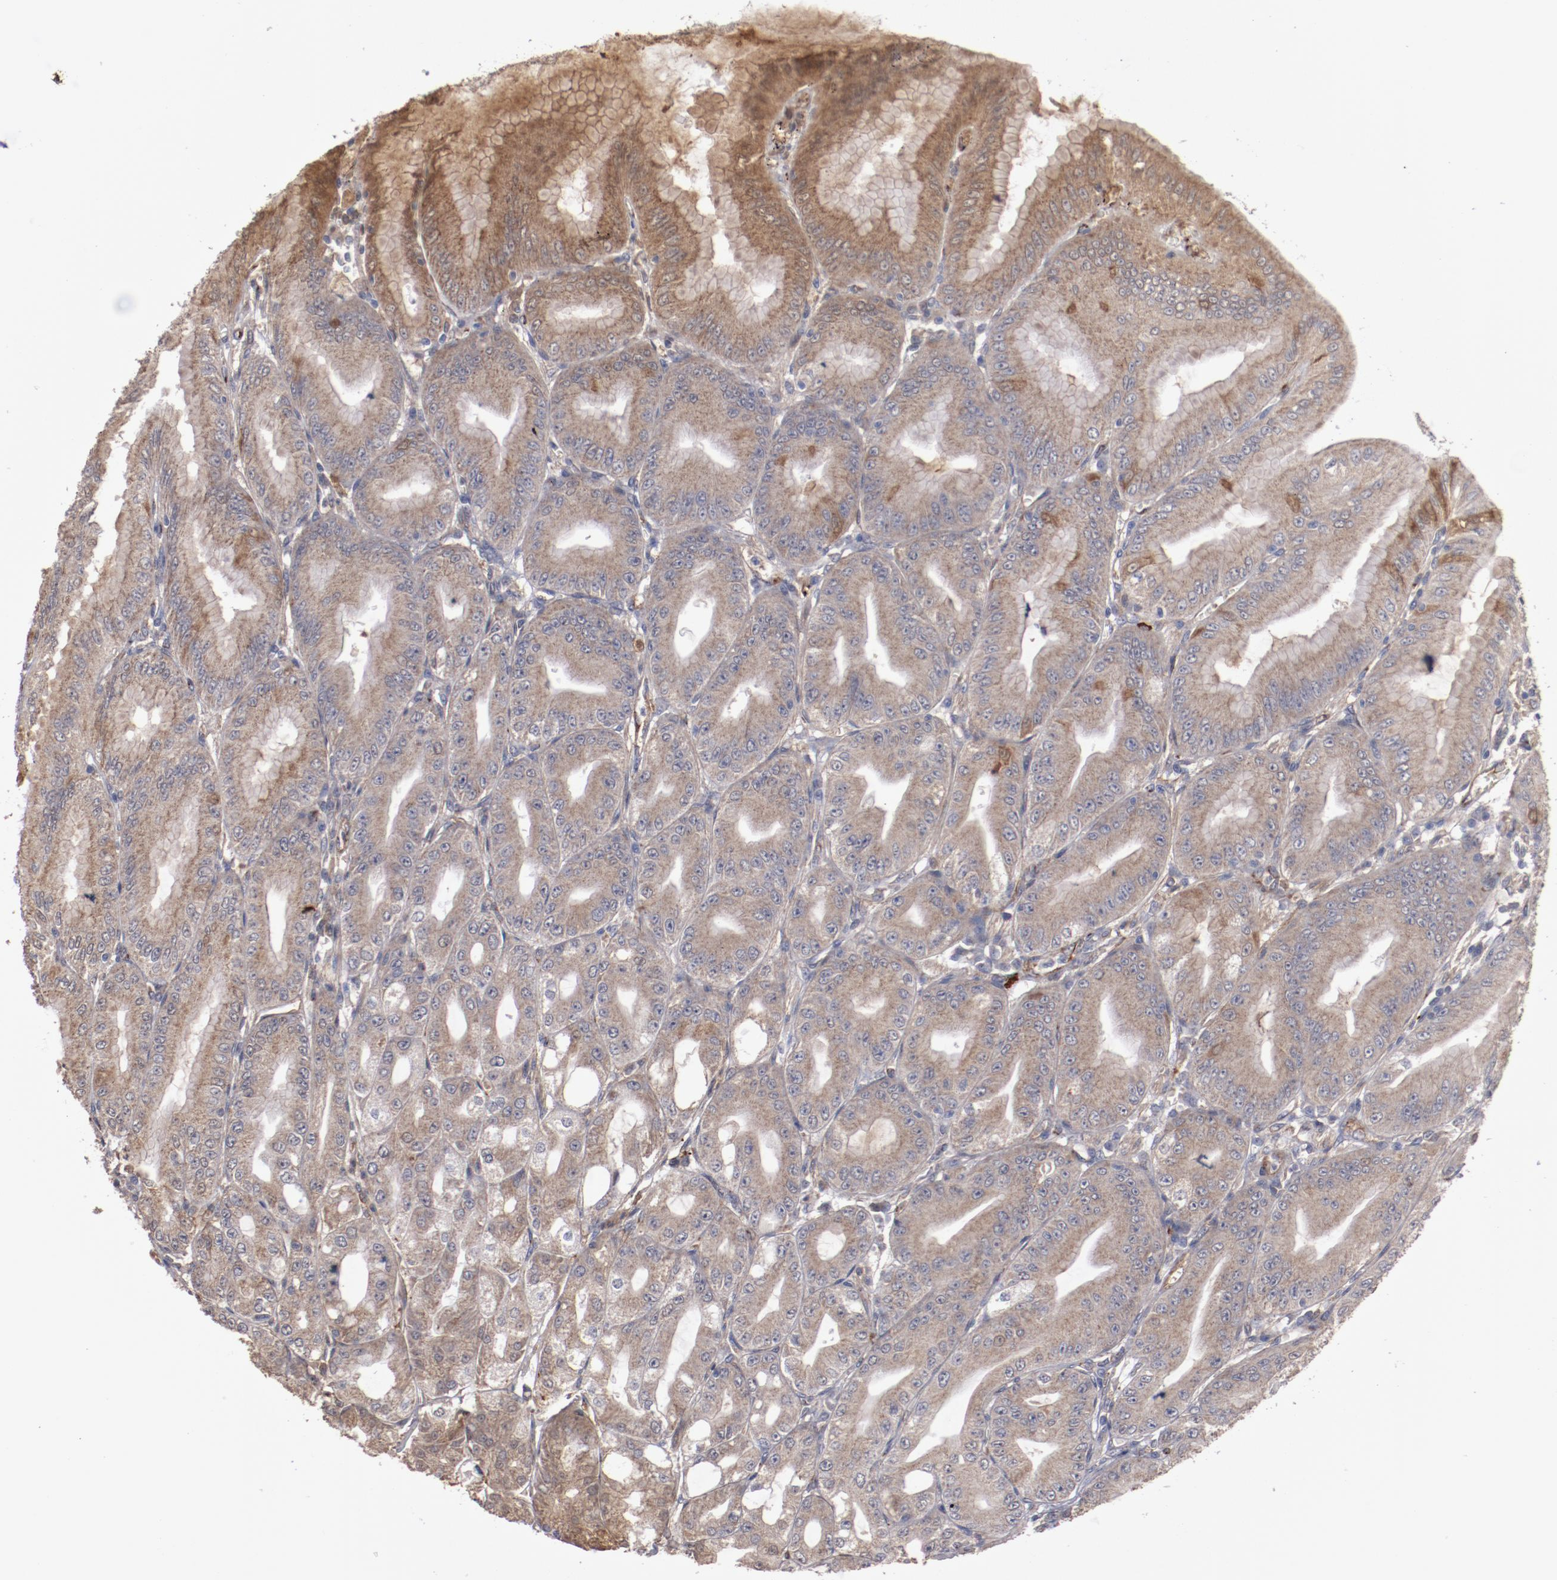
{"staining": {"intensity": "moderate", "quantity": ">75%", "location": "cytoplasmic/membranous"}, "tissue": "stomach", "cell_type": "Glandular cells", "image_type": "normal", "snomed": [{"axis": "morphology", "description": "Normal tissue, NOS"}, {"axis": "topography", "description": "Stomach, lower"}], "caption": "The image shows a brown stain indicating the presence of a protein in the cytoplasmic/membranous of glandular cells in stomach.", "gene": "DIPK2B", "patient": {"sex": "male", "age": 71}}